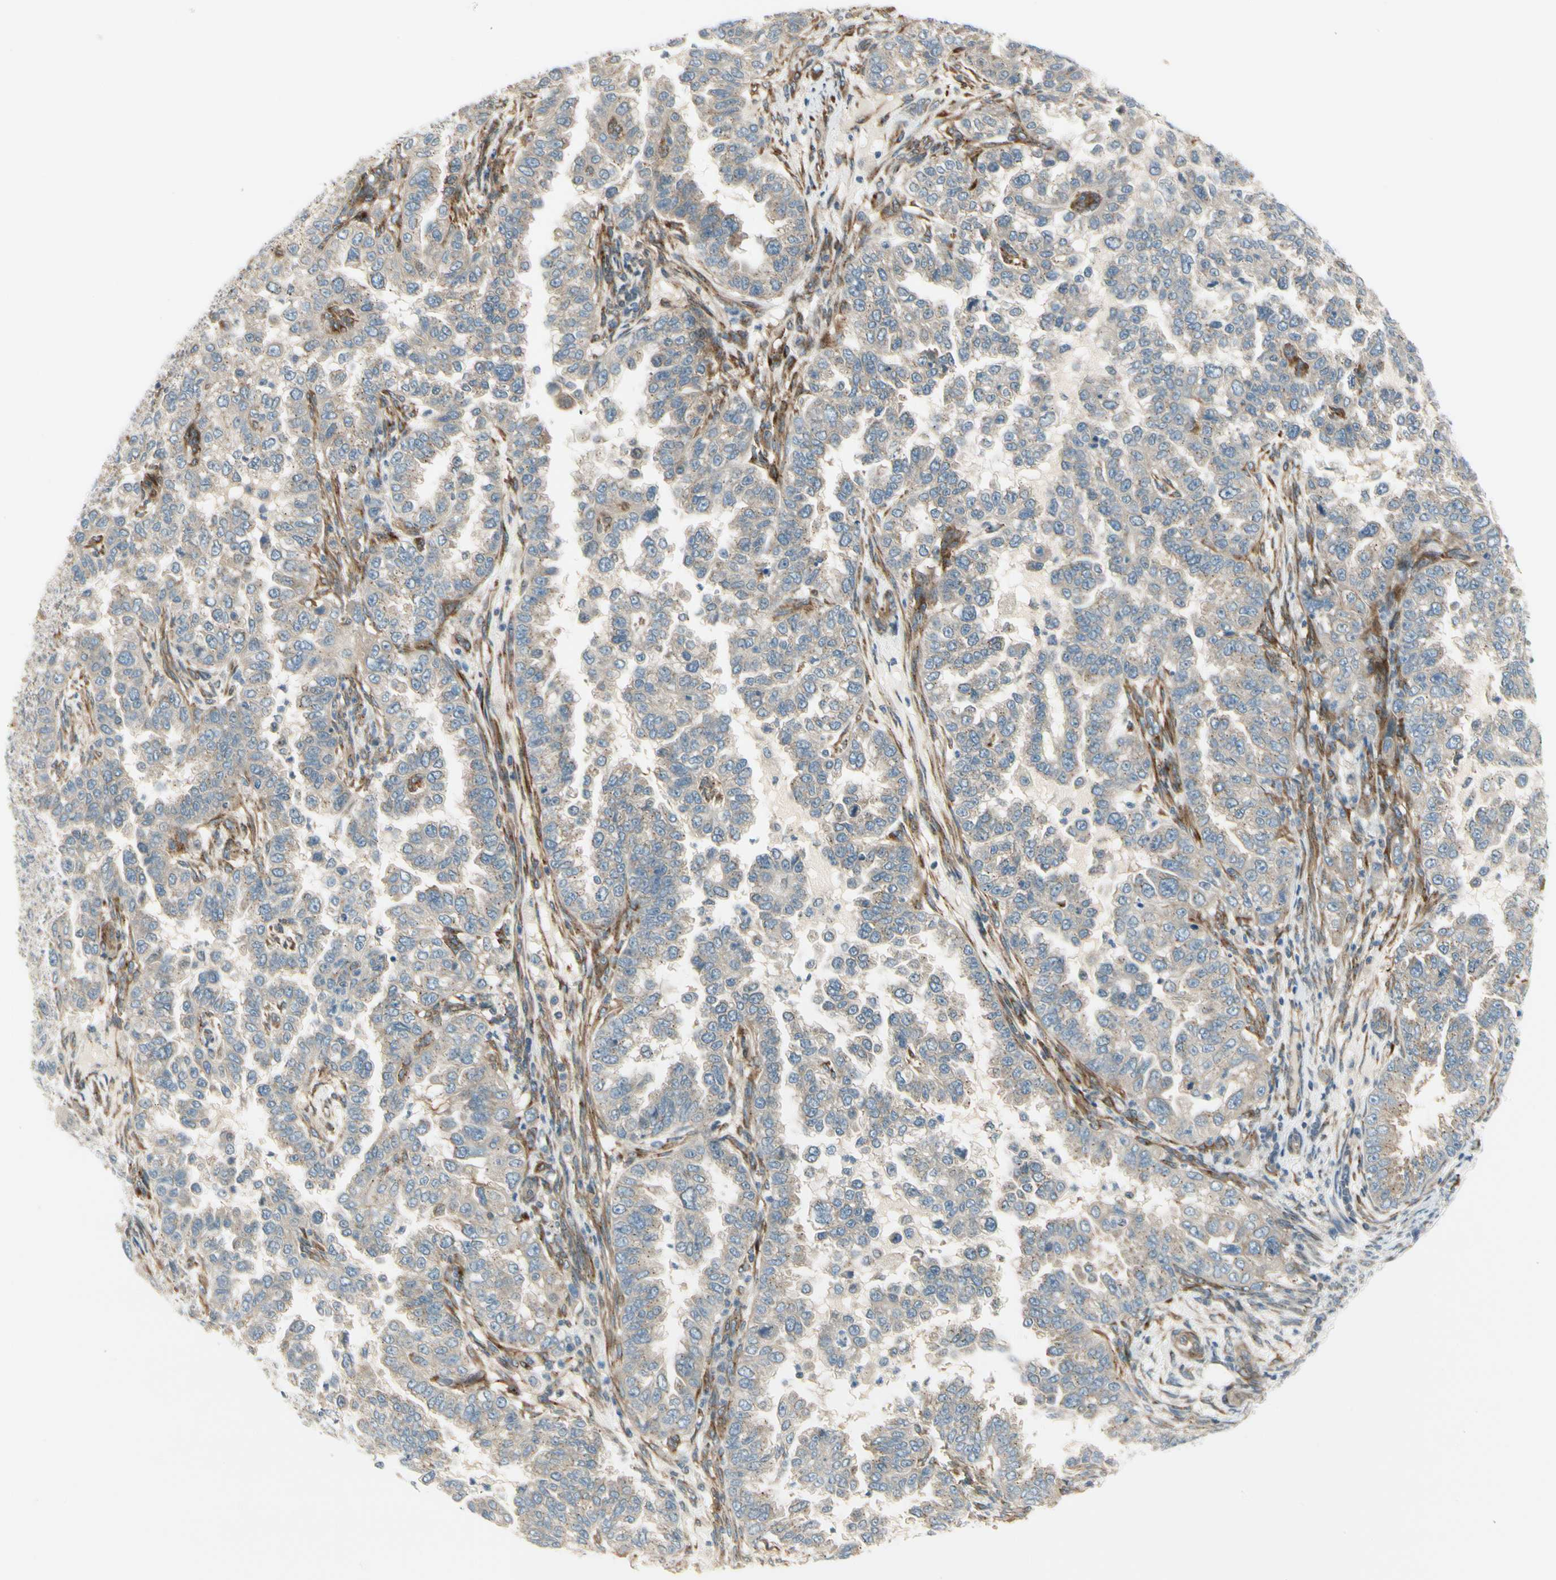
{"staining": {"intensity": "weak", "quantity": ">75%", "location": "cytoplasmic/membranous"}, "tissue": "endometrial cancer", "cell_type": "Tumor cells", "image_type": "cancer", "snomed": [{"axis": "morphology", "description": "Adenocarcinoma, NOS"}, {"axis": "topography", "description": "Endometrium"}], "caption": "IHC staining of endometrial cancer, which exhibits low levels of weak cytoplasmic/membranous expression in approximately >75% of tumor cells indicating weak cytoplasmic/membranous protein positivity. The staining was performed using DAB (brown) for protein detection and nuclei were counterstained in hematoxylin (blue).", "gene": "MANSC1", "patient": {"sex": "female", "age": 85}}